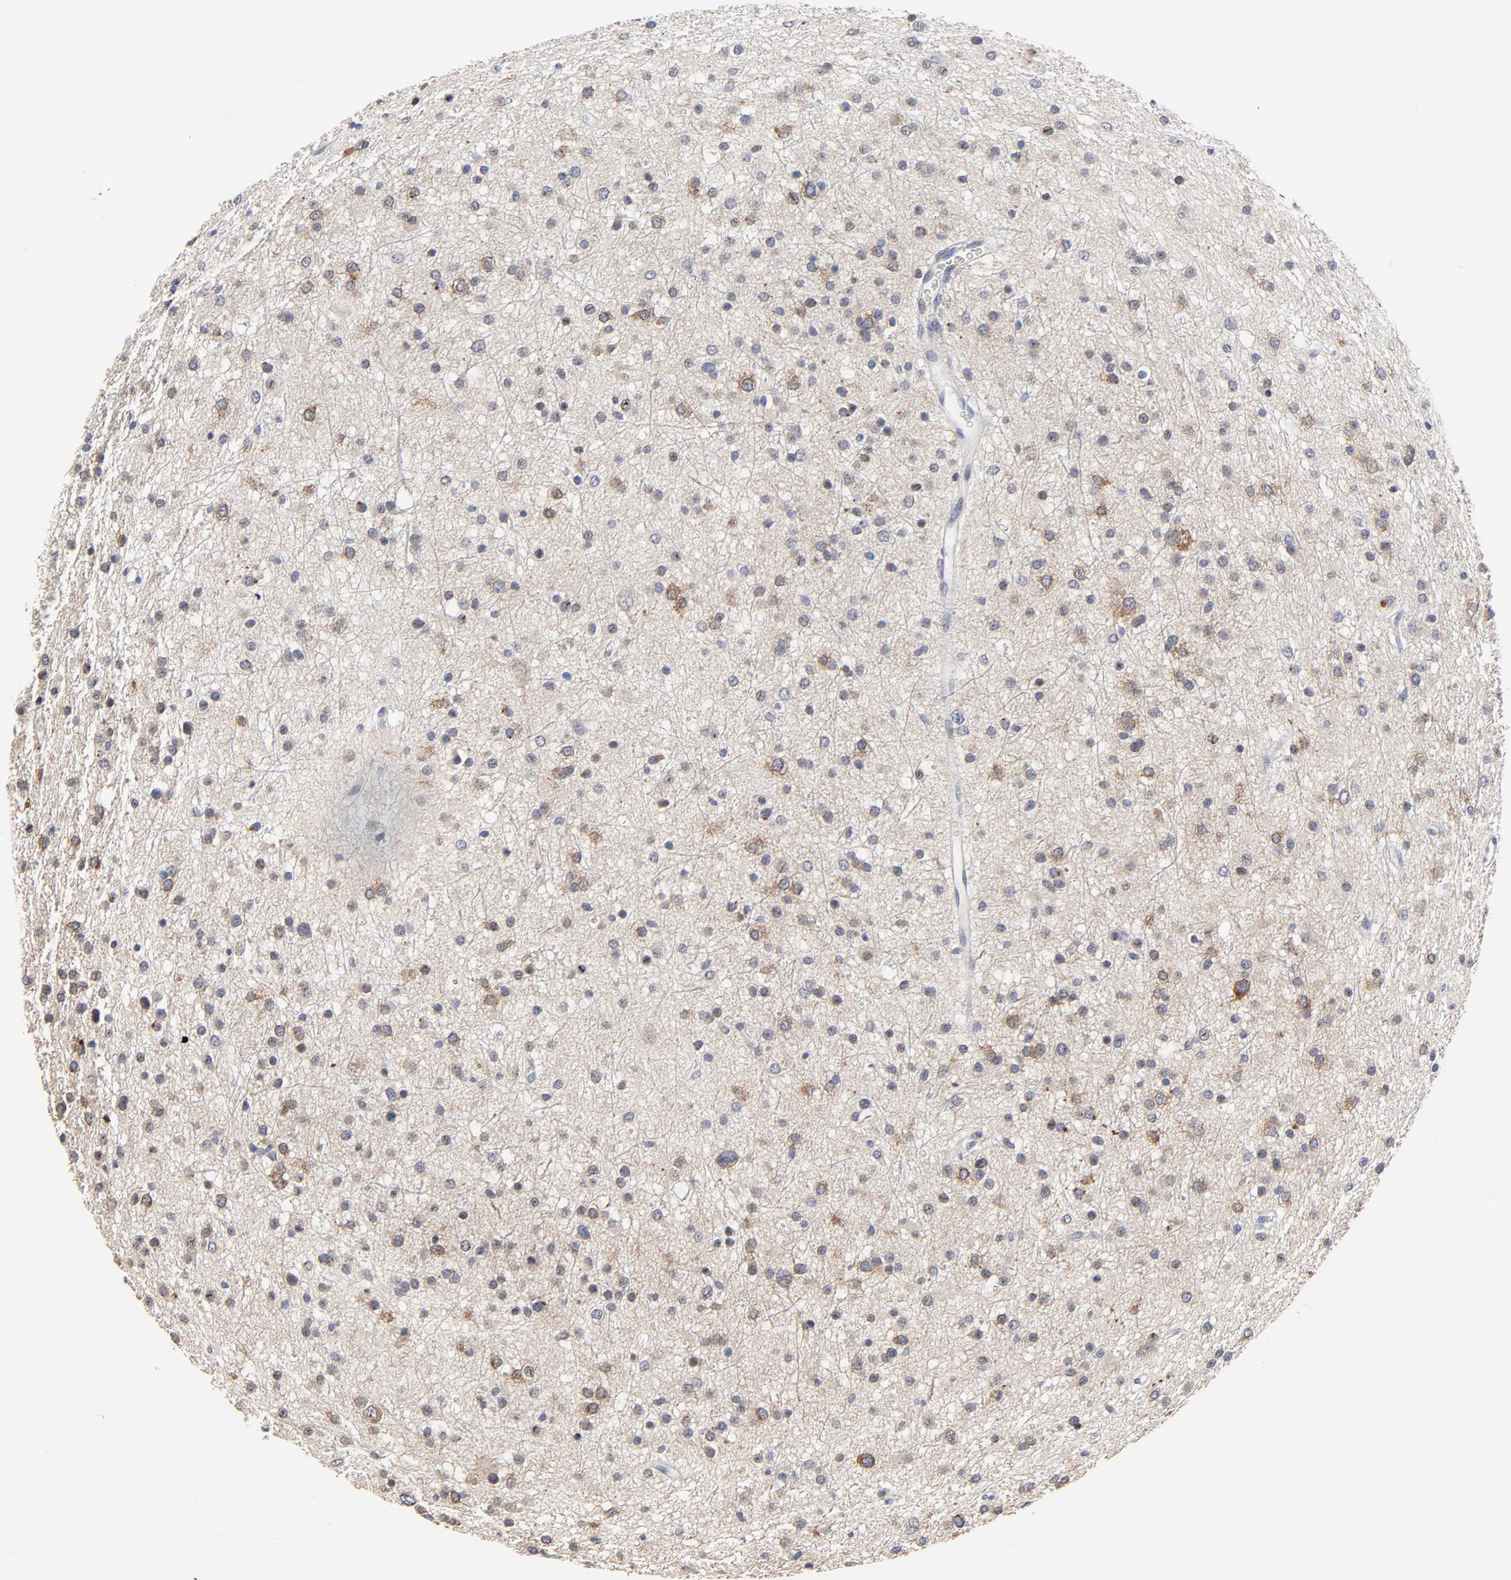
{"staining": {"intensity": "moderate", "quantity": "25%-75%", "location": "cytoplasmic/membranous"}, "tissue": "glioma", "cell_type": "Tumor cells", "image_type": "cancer", "snomed": [{"axis": "morphology", "description": "Glioma, malignant, Low grade"}, {"axis": "topography", "description": "Brain"}], "caption": "Glioma tissue reveals moderate cytoplasmic/membranous staining in approximately 25%-75% of tumor cells, visualized by immunohistochemistry. (Brightfield microscopy of DAB IHC at high magnification).", "gene": "NLGN3", "patient": {"sex": "female", "age": 36}}